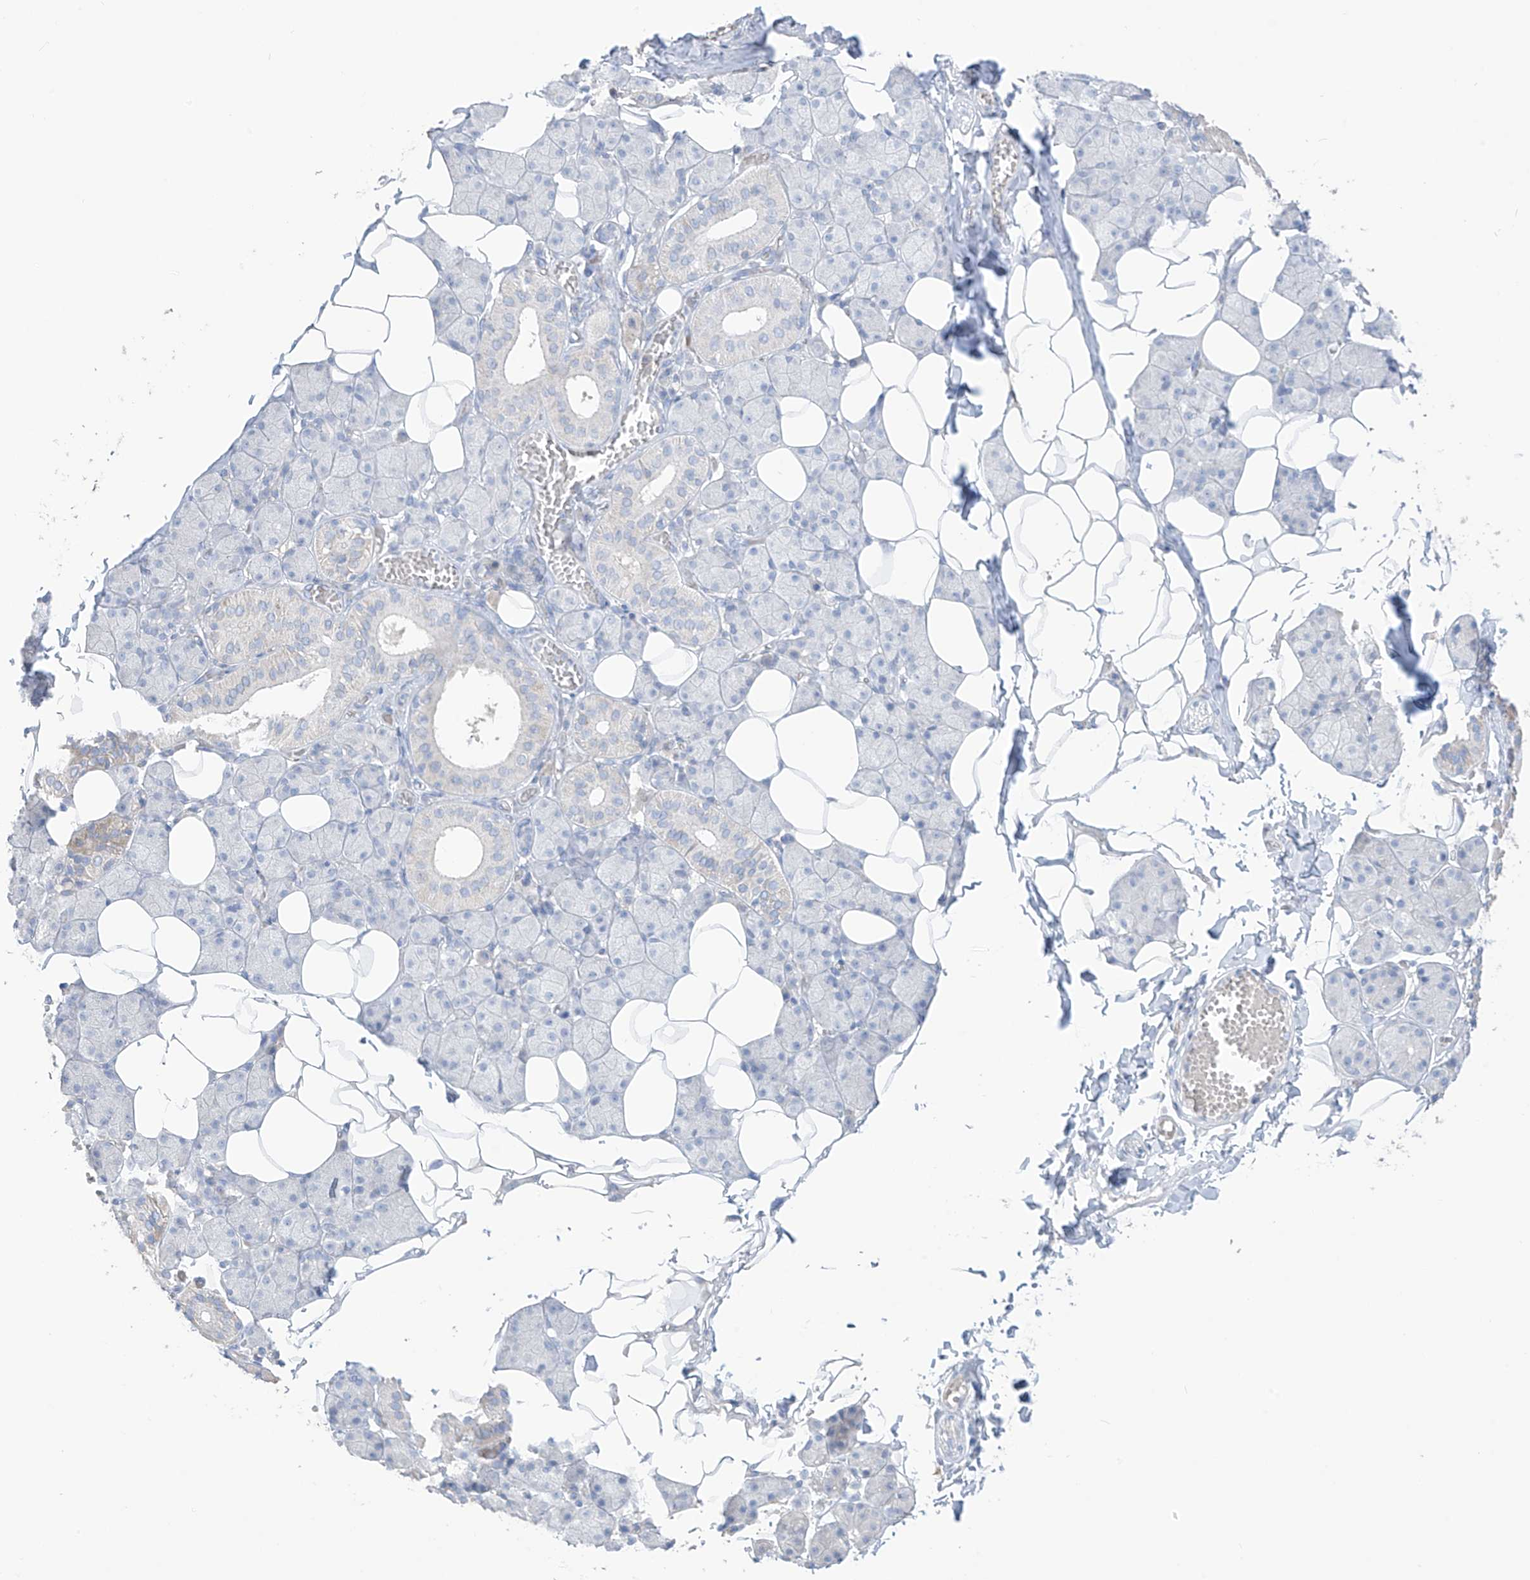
{"staining": {"intensity": "weak", "quantity": "<25%", "location": "cytoplasmic/membranous"}, "tissue": "salivary gland", "cell_type": "Glandular cells", "image_type": "normal", "snomed": [{"axis": "morphology", "description": "Normal tissue, NOS"}, {"axis": "topography", "description": "Salivary gland"}], "caption": "Protein analysis of benign salivary gland exhibits no significant expression in glandular cells.", "gene": "ASPRV1", "patient": {"sex": "female", "age": 33}}